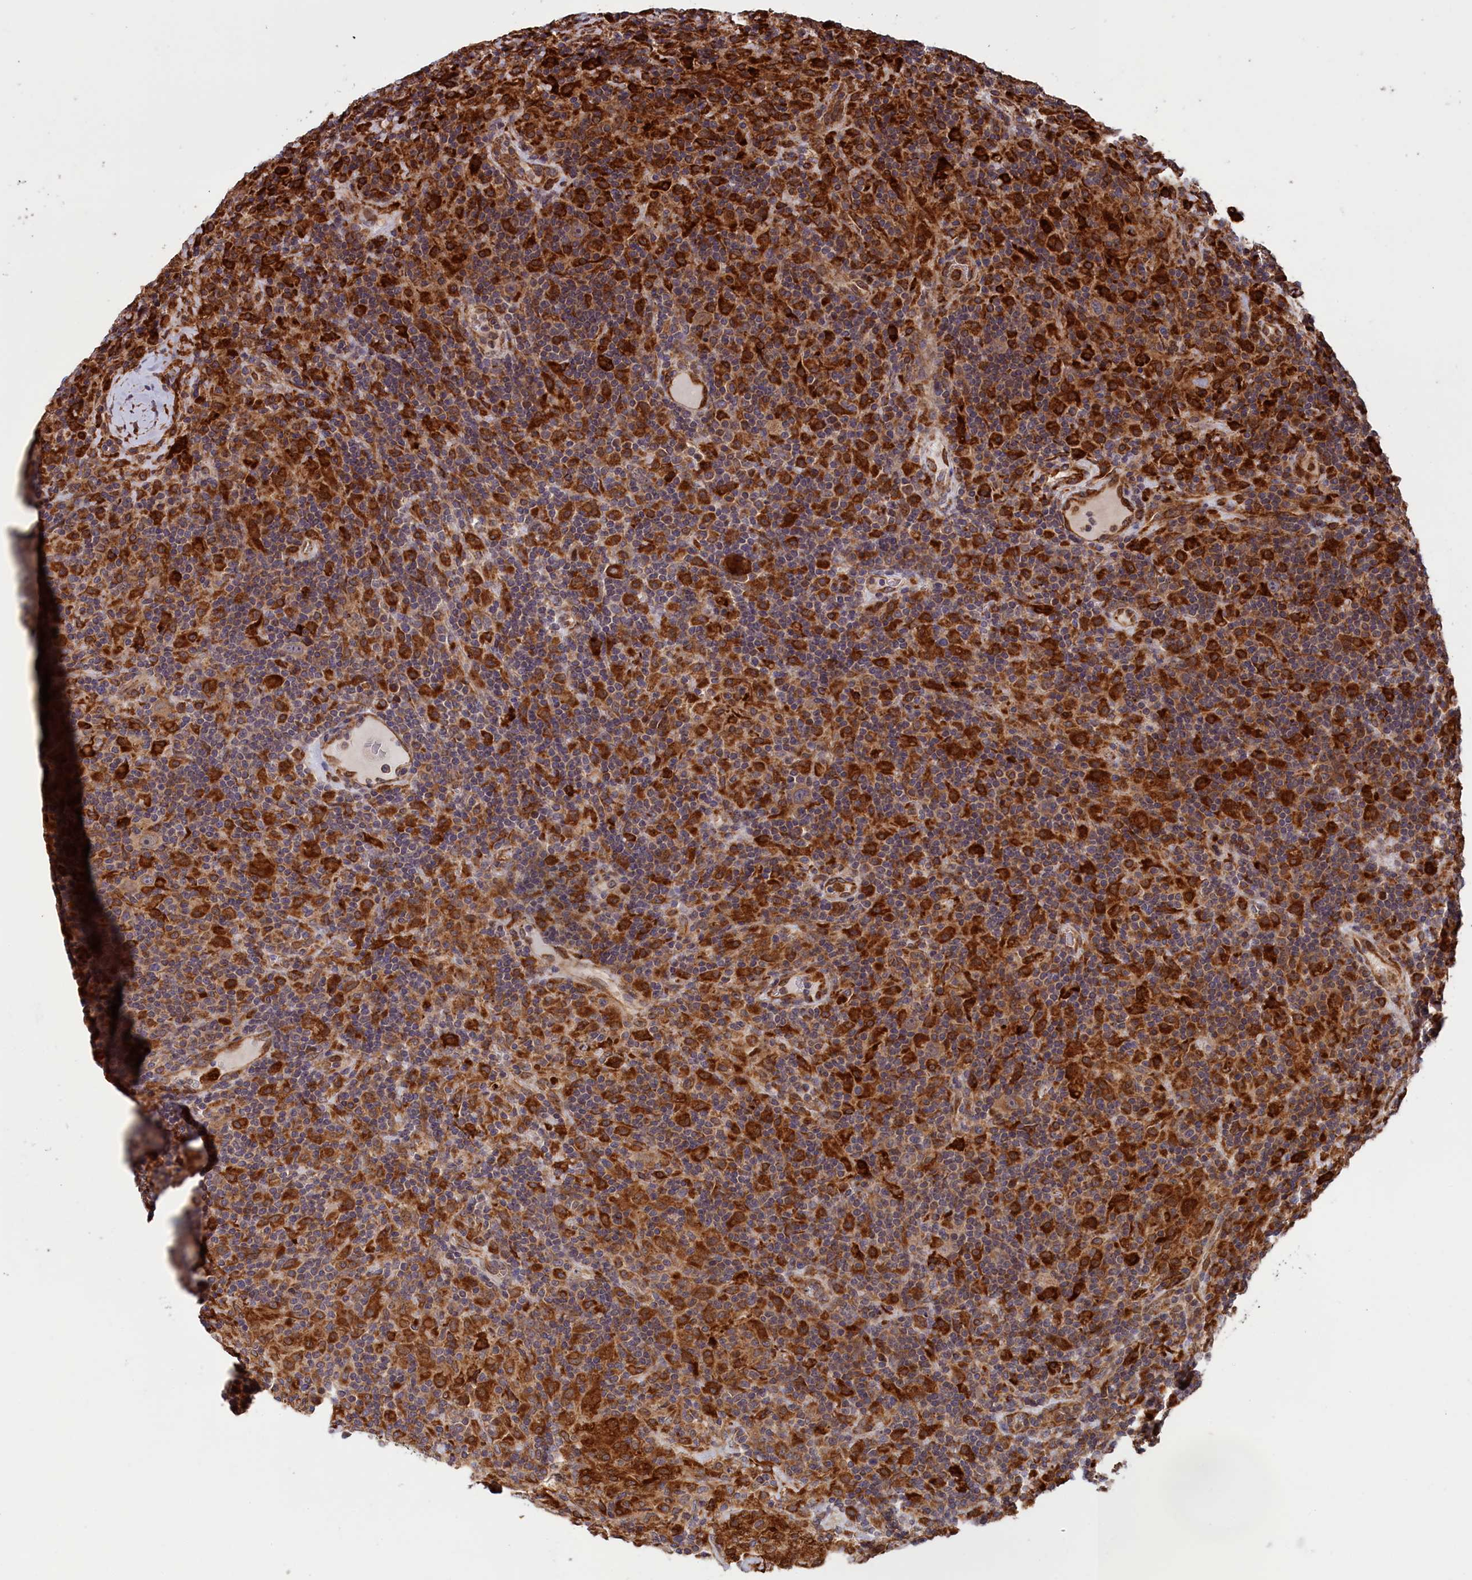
{"staining": {"intensity": "weak", "quantity": "25%-75%", "location": "cytoplasmic/membranous"}, "tissue": "lymphoma", "cell_type": "Tumor cells", "image_type": "cancer", "snomed": [{"axis": "morphology", "description": "Hodgkin's disease, NOS"}, {"axis": "topography", "description": "Lymph node"}], "caption": "The image shows a brown stain indicating the presence of a protein in the cytoplasmic/membranous of tumor cells in Hodgkin's disease.", "gene": "PLA2G4C", "patient": {"sex": "male", "age": 70}}